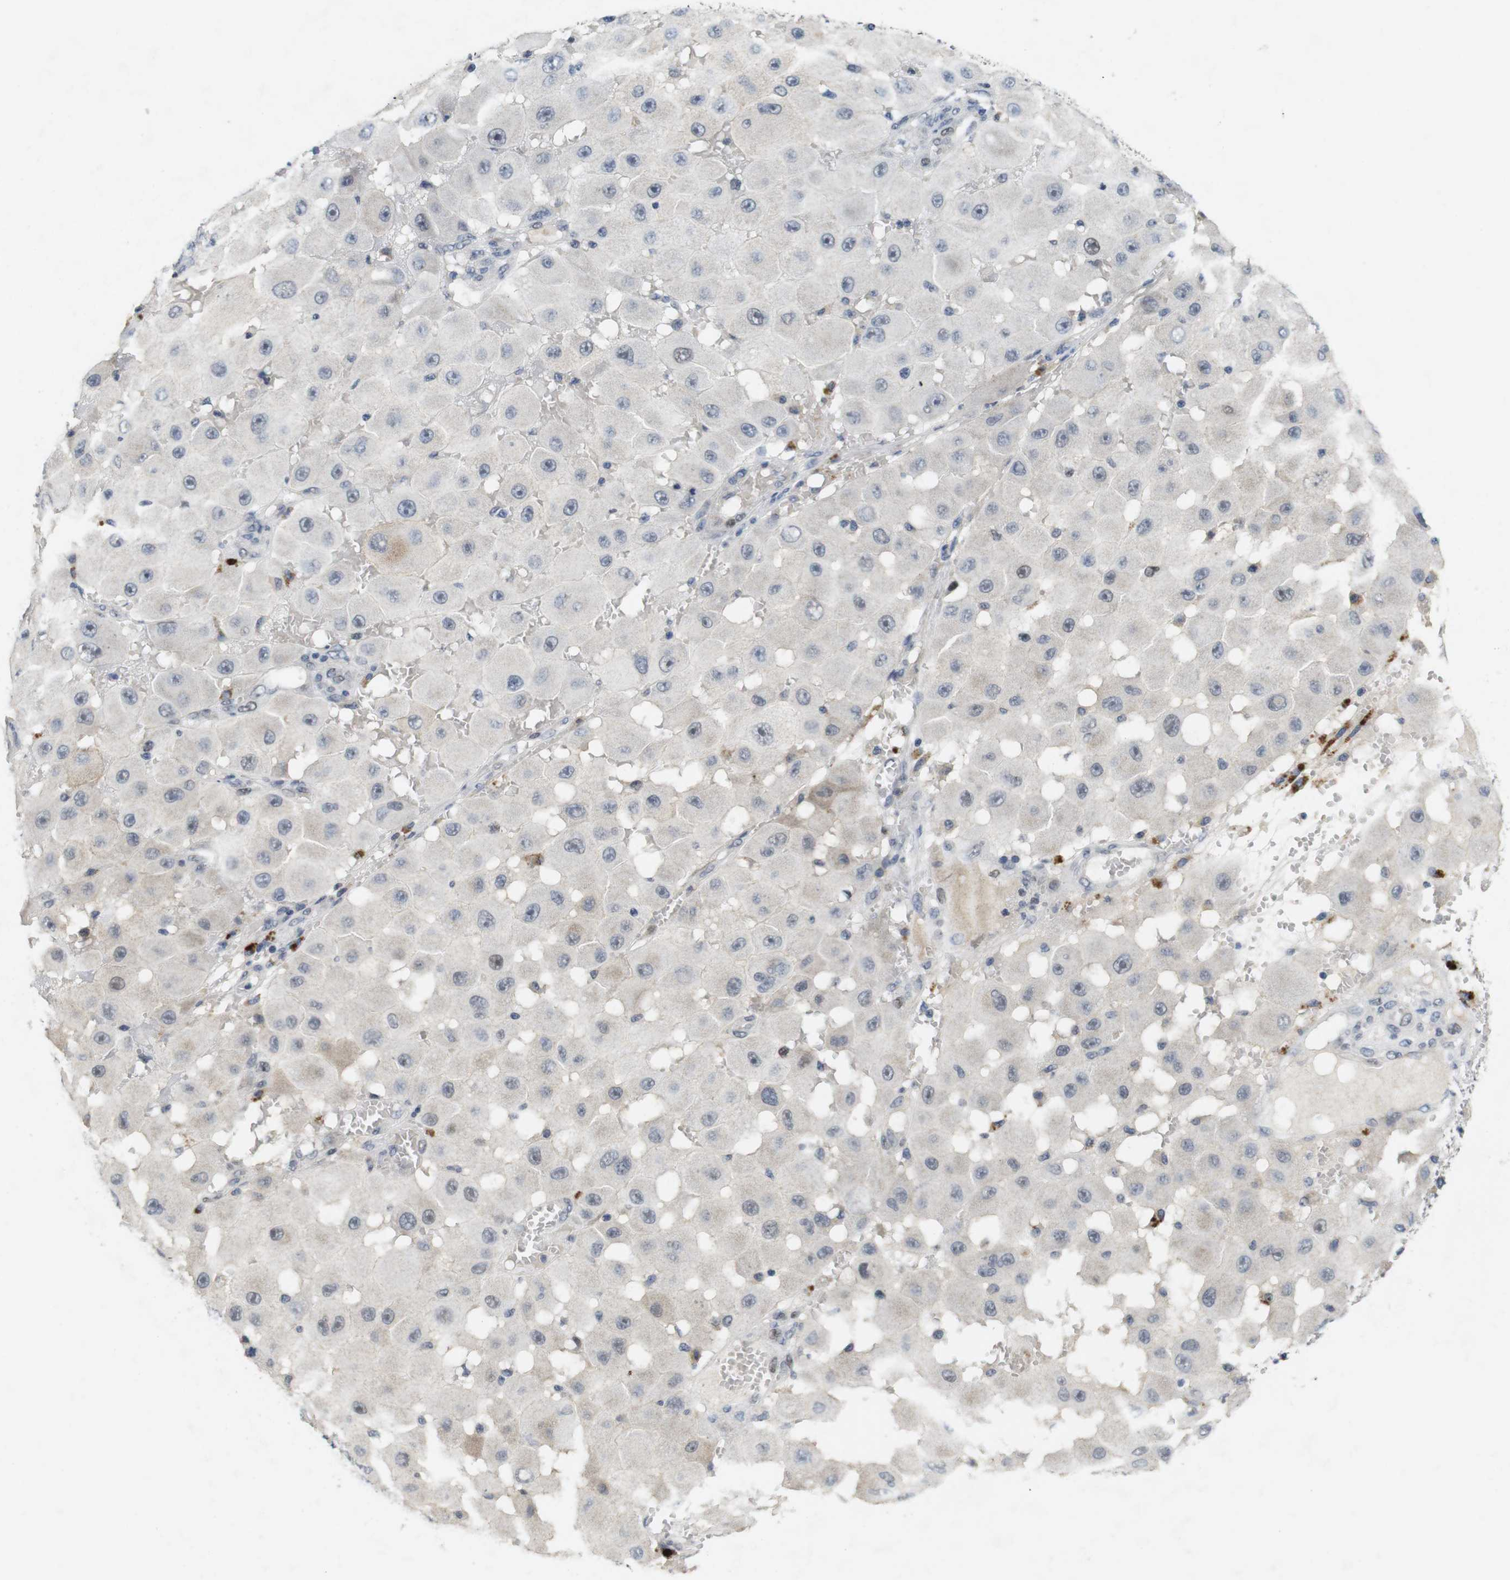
{"staining": {"intensity": "weak", "quantity": "<25%", "location": "cytoplasmic/membranous"}, "tissue": "melanoma", "cell_type": "Tumor cells", "image_type": "cancer", "snomed": [{"axis": "morphology", "description": "Malignant melanoma, NOS"}, {"axis": "topography", "description": "Skin"}], "caption": "DAB immunohistochemical staining of melanoma displays no significant staining in tumor cells.", "gene": "SKP2", "patient": {"sex": "female", "age": 81}}